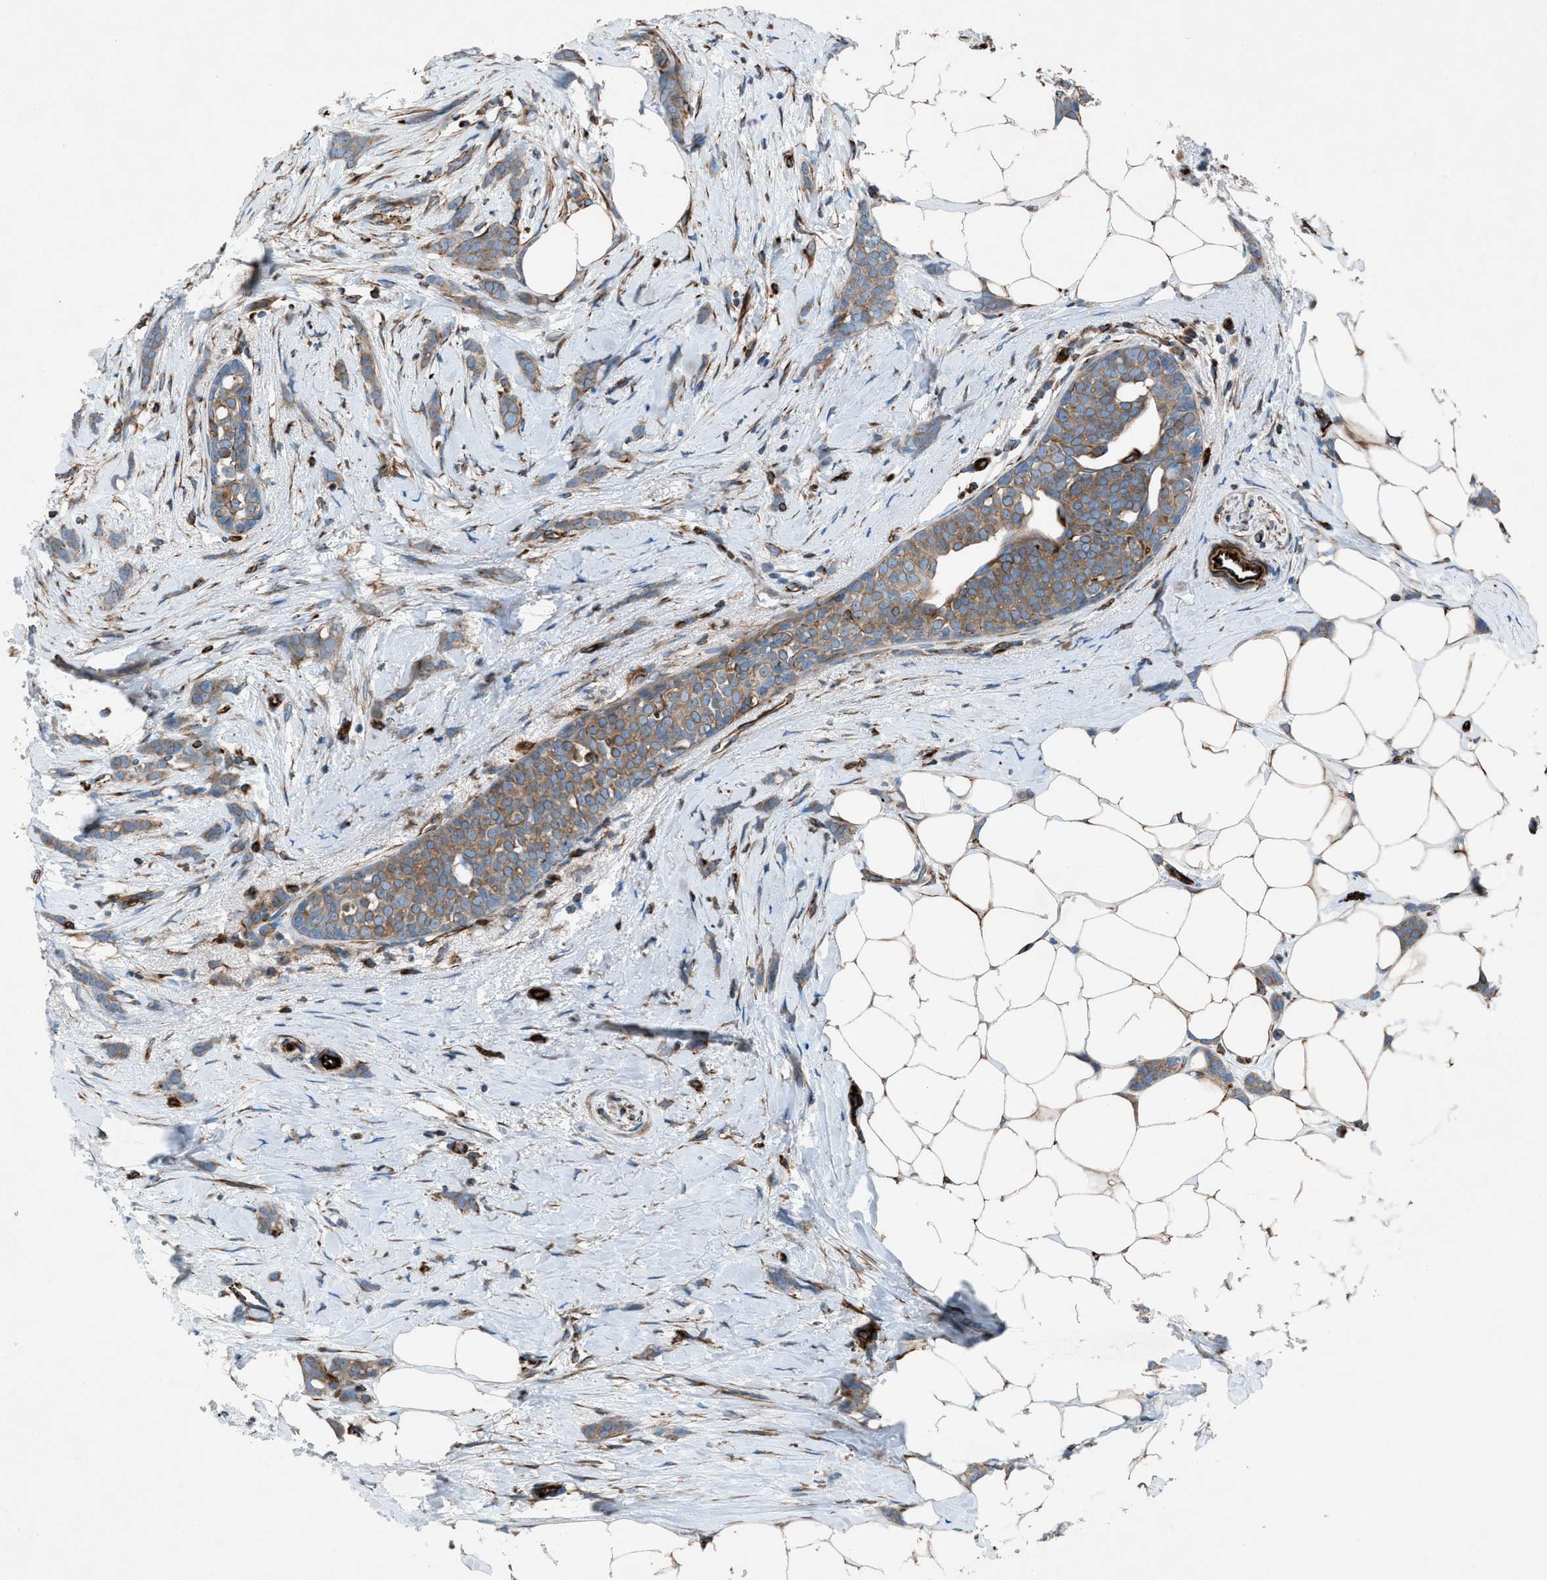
{"staining": {"intensity": "weak", "quantity": ">75%", "location": "cytoplasmic/membranous"}, "tissue": "breast cancer", "cell_type": "Tumor cells", "image_type": "cancer", "snomed": [{"axis": "morphology", "description": "Lobular carcinoma, in situ"}, {"axis": "morphology", "description": "Lobular carcinoma"}, {"axis": "topography", "description": "Breast"}], "caption": "A micrograph of human breast lobular carcinoma stained for a protein exhibits weak cytoplasmic/membranous brown staining in tumor cells. The staining is performed using DAB (3,3'-diaminobenzidine) brown chromogen to label protein expression. The nuclei are counter-stained blue using hematoxylin.", "gene": "CABP7", "patient": {"sex": "female", "age": 41}}